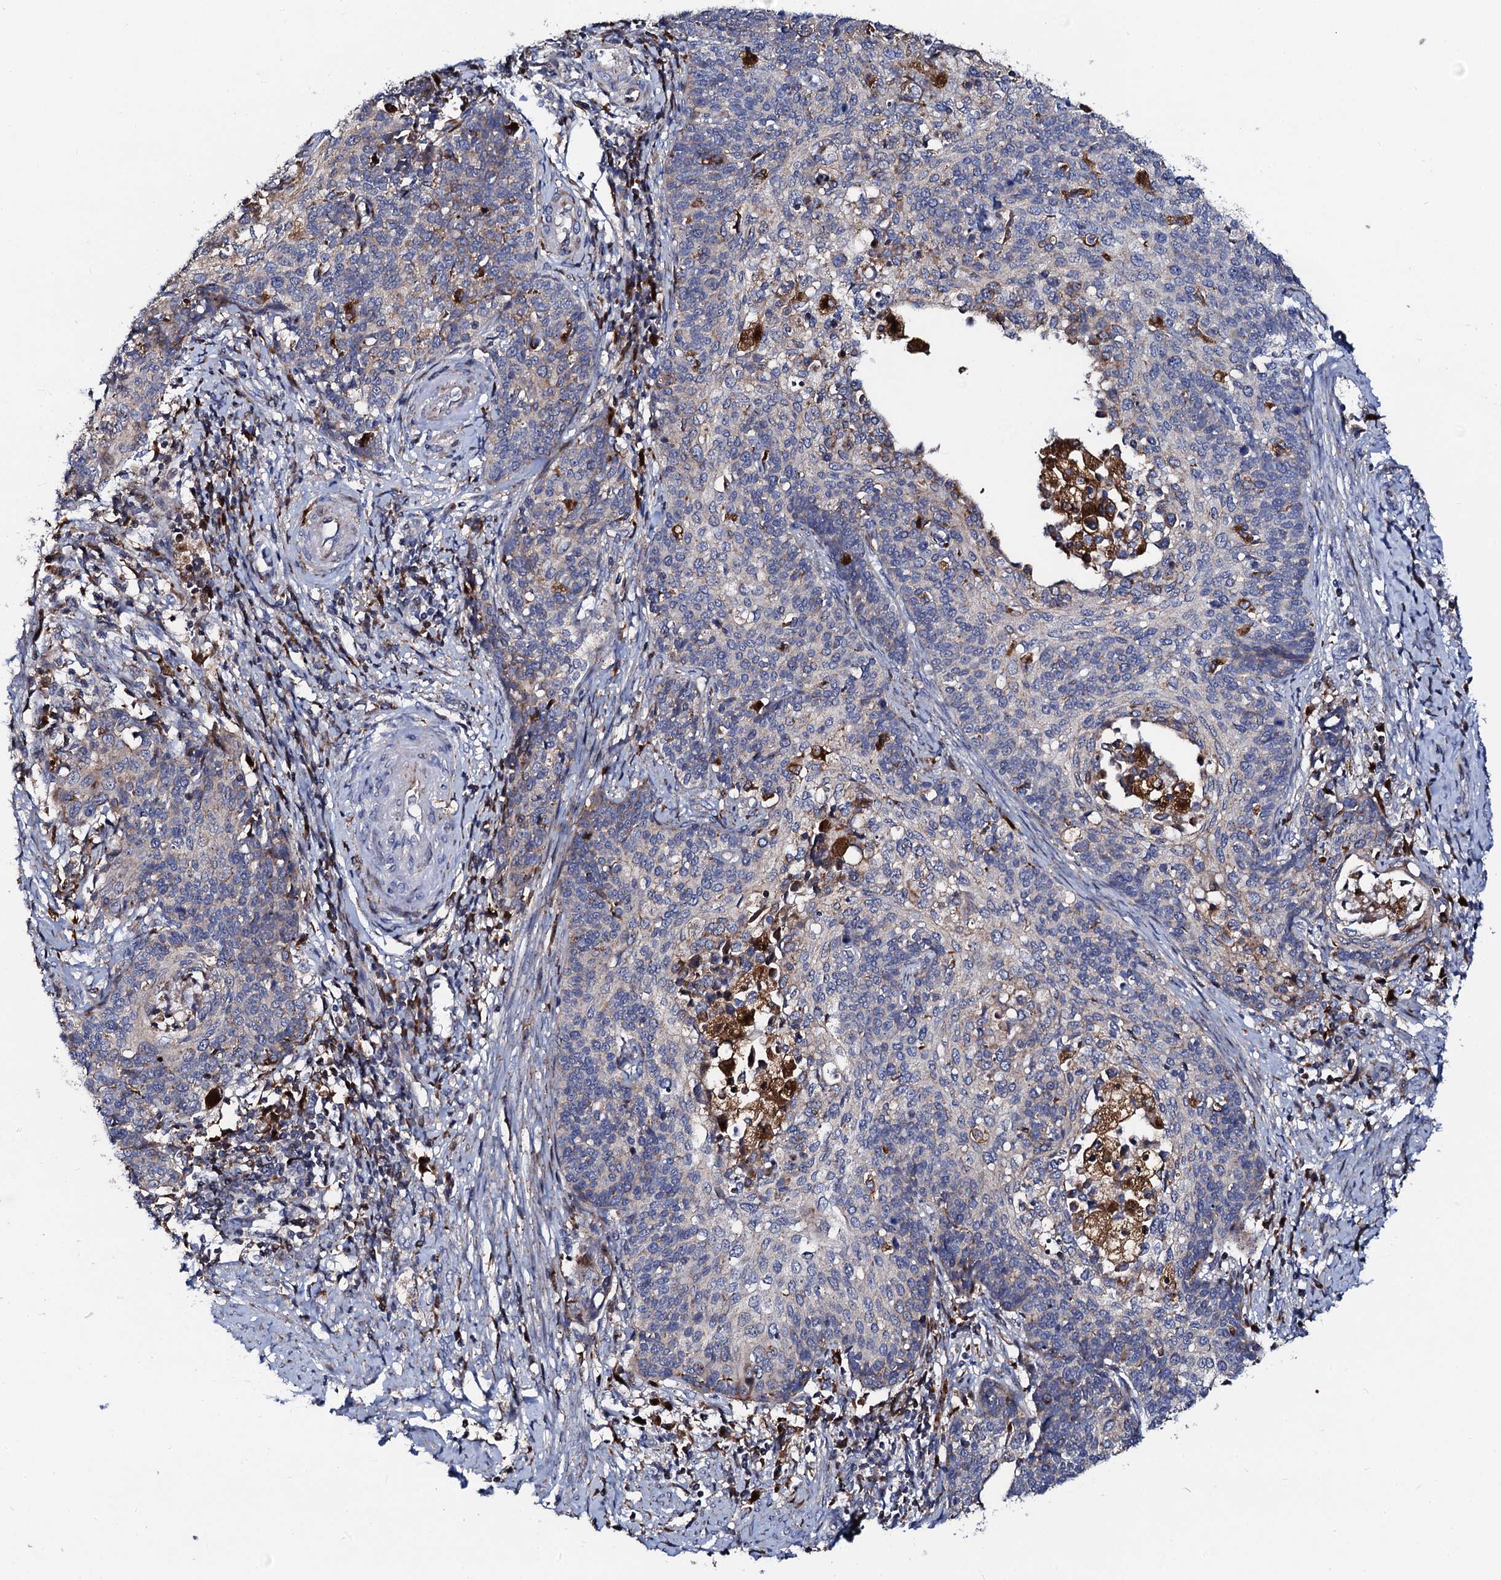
{"staining": {"intensity": "weak", "quantity": "<25%", "location": "cytoplasmic/membranous"}, "tissue": "cervical cancer", "cell_type": "Tumor cells", "image_type": "cancer", "snomed": [{"axis": "morphology", "description": "Squamous cell carcinoma, NOS"}, {"axis": "topography", "description": "Cervix"}], "caption": "Histopathology image shows no protein expression in tumor cells of cervical cancer tissue.", "gene": "TCIRG1", "patient": {"sex": "female", "age": 39}}